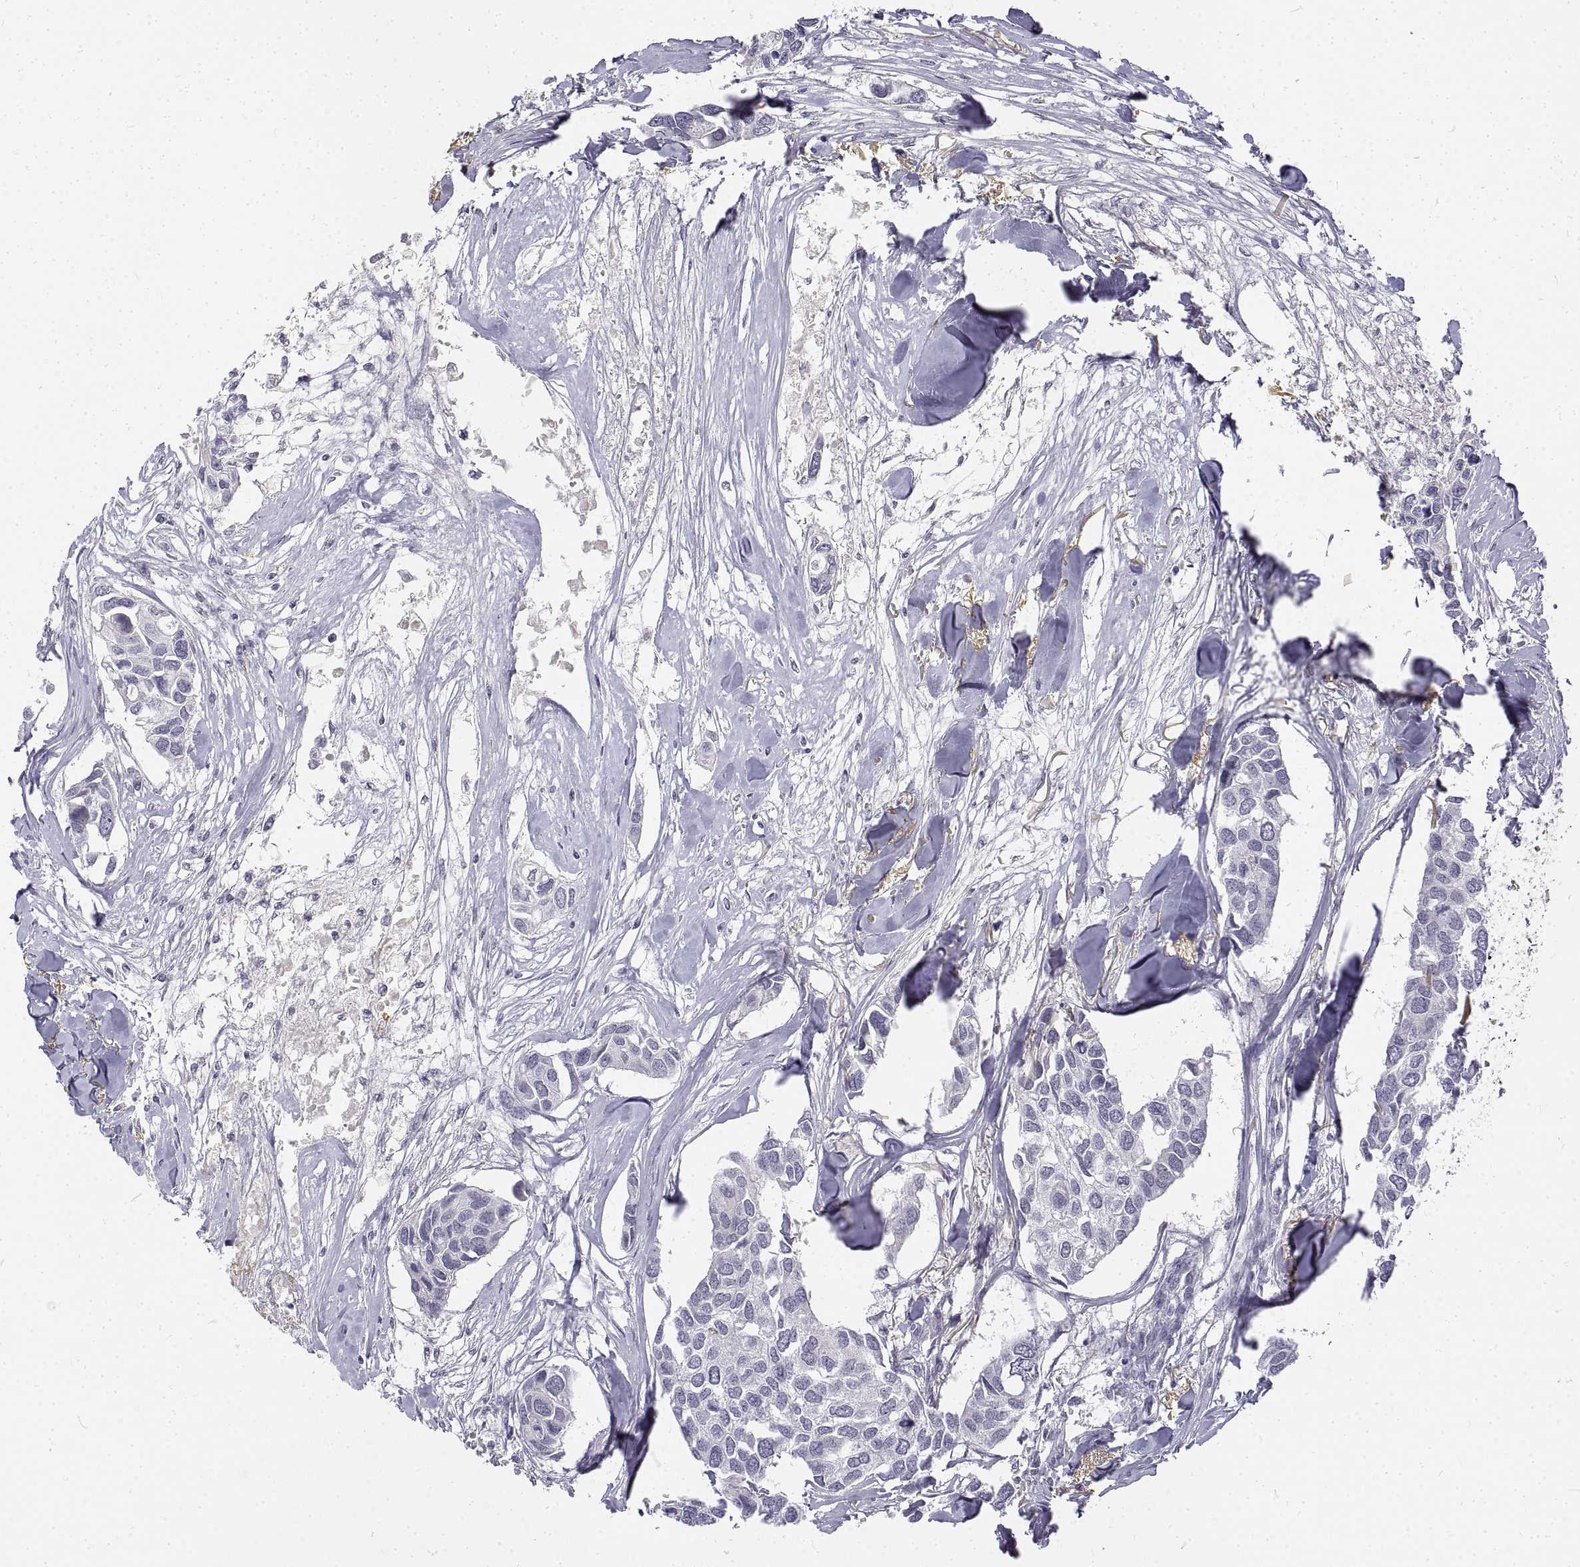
{"staining": {"intensity": "negative", "quantity": "none", "location": "none"}, "tissue": "breast cancer", "cell_type": "Tumor cells", "image_type": "cancer", "snomed": [{"axis": "morphology", "description": "Duct carcinoma"}, {"axis": "topography", "description": "Breast"}], "caption": "Immunohistochemistry (IHC) of breast cancer shows no staining in tumor cells.", "gene": "ANO2", "patient": {"sex": "female", "age": 83}}